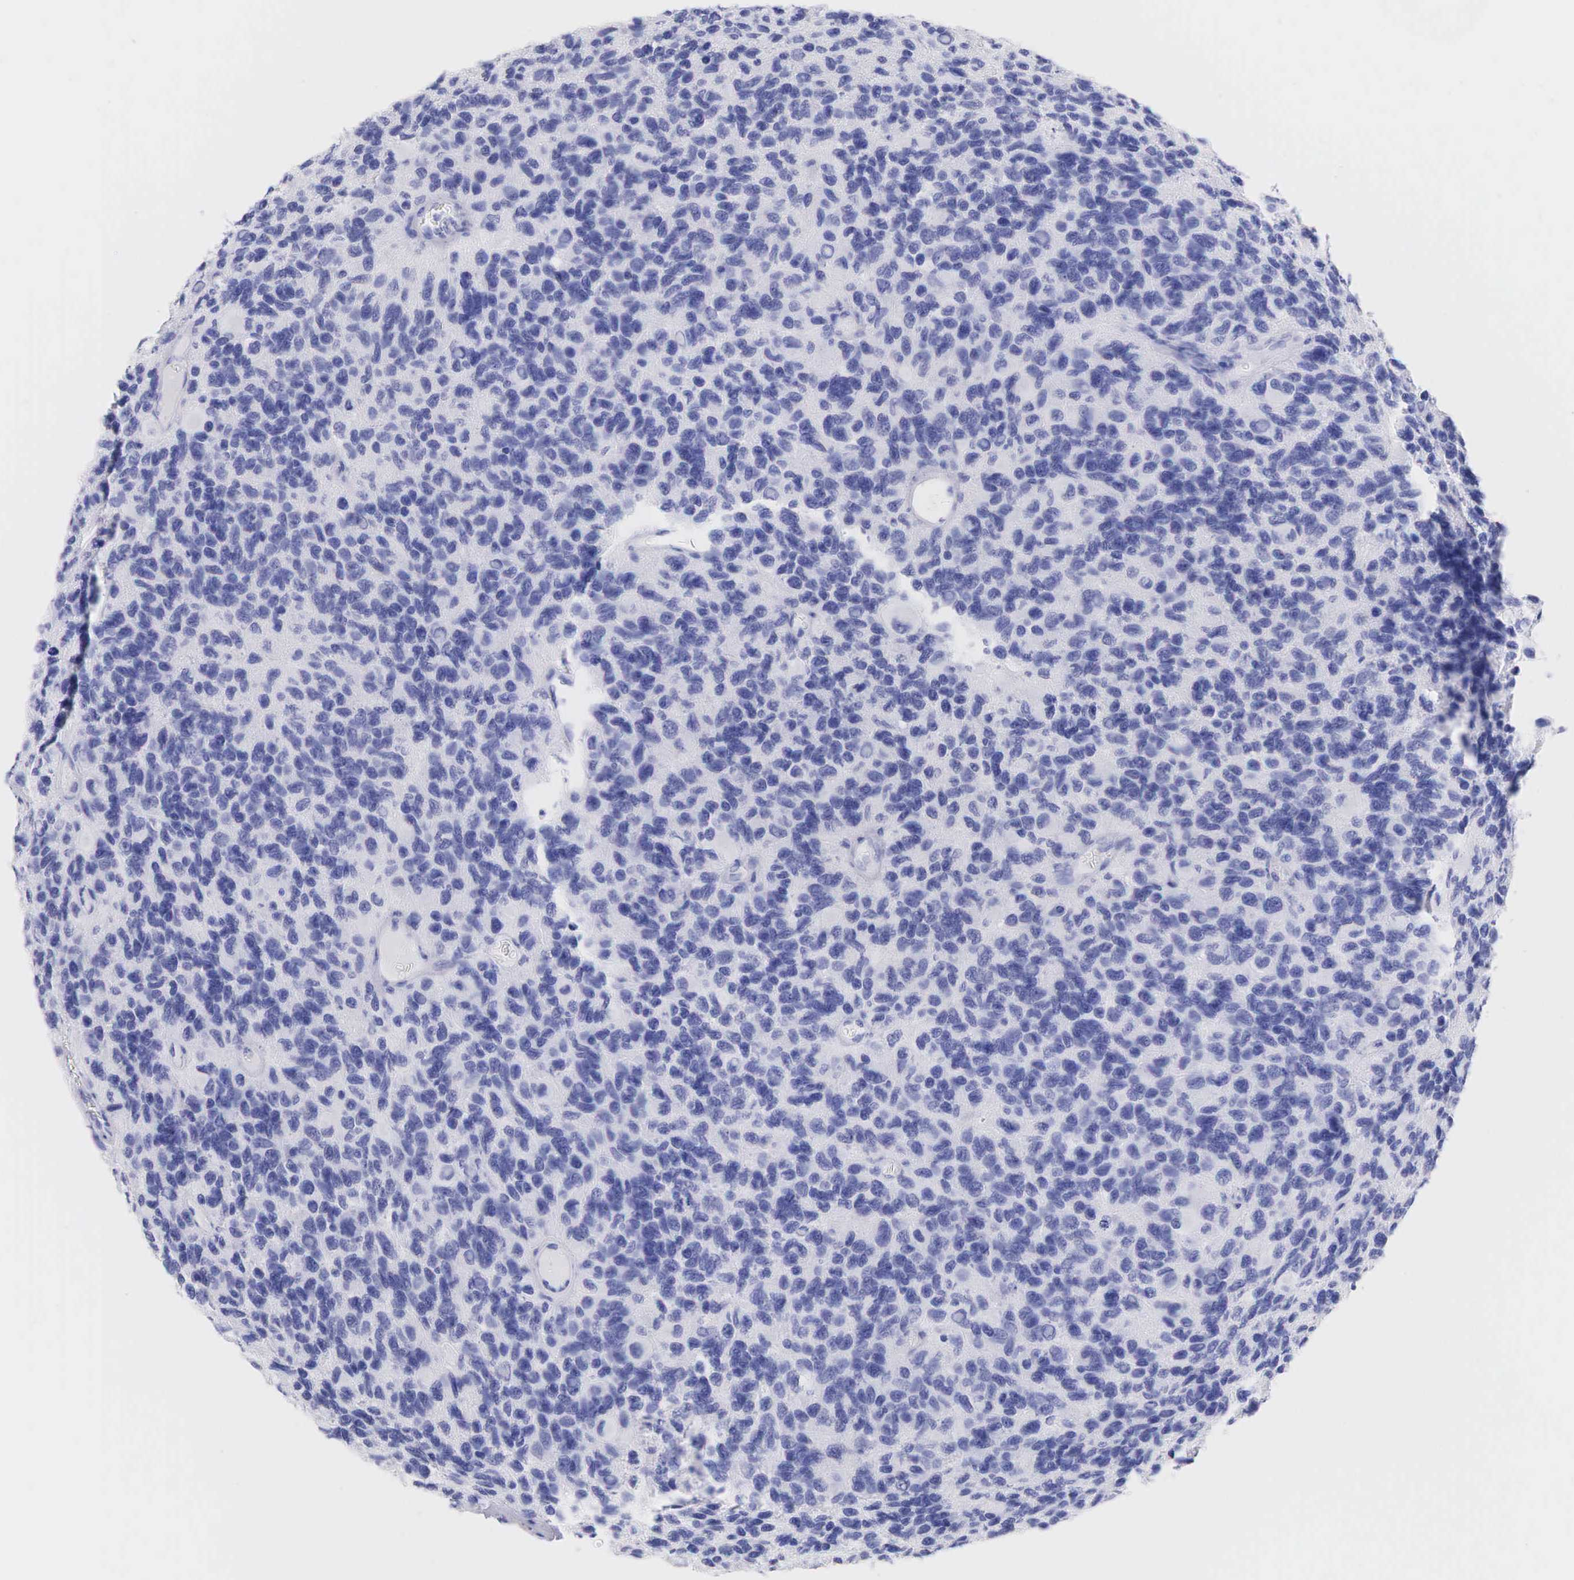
{"staining": {"intensity": "negative", "quantity": "none", "location": "none"}, "tissue": "glioma", "cell_type": "Tumor cells", "image_type": "cancer", "snomed": [{"axis": "morphology", "description": "Glioma, malignant, High grade"}, {"axis": "topography", "description": "Brain"}], "caption": "Glioma was stained to show a protein in brown. There is no significant staining in tumor cells.", "gene": "KRT14", "patient": {"sex": "male", "age": 77}}